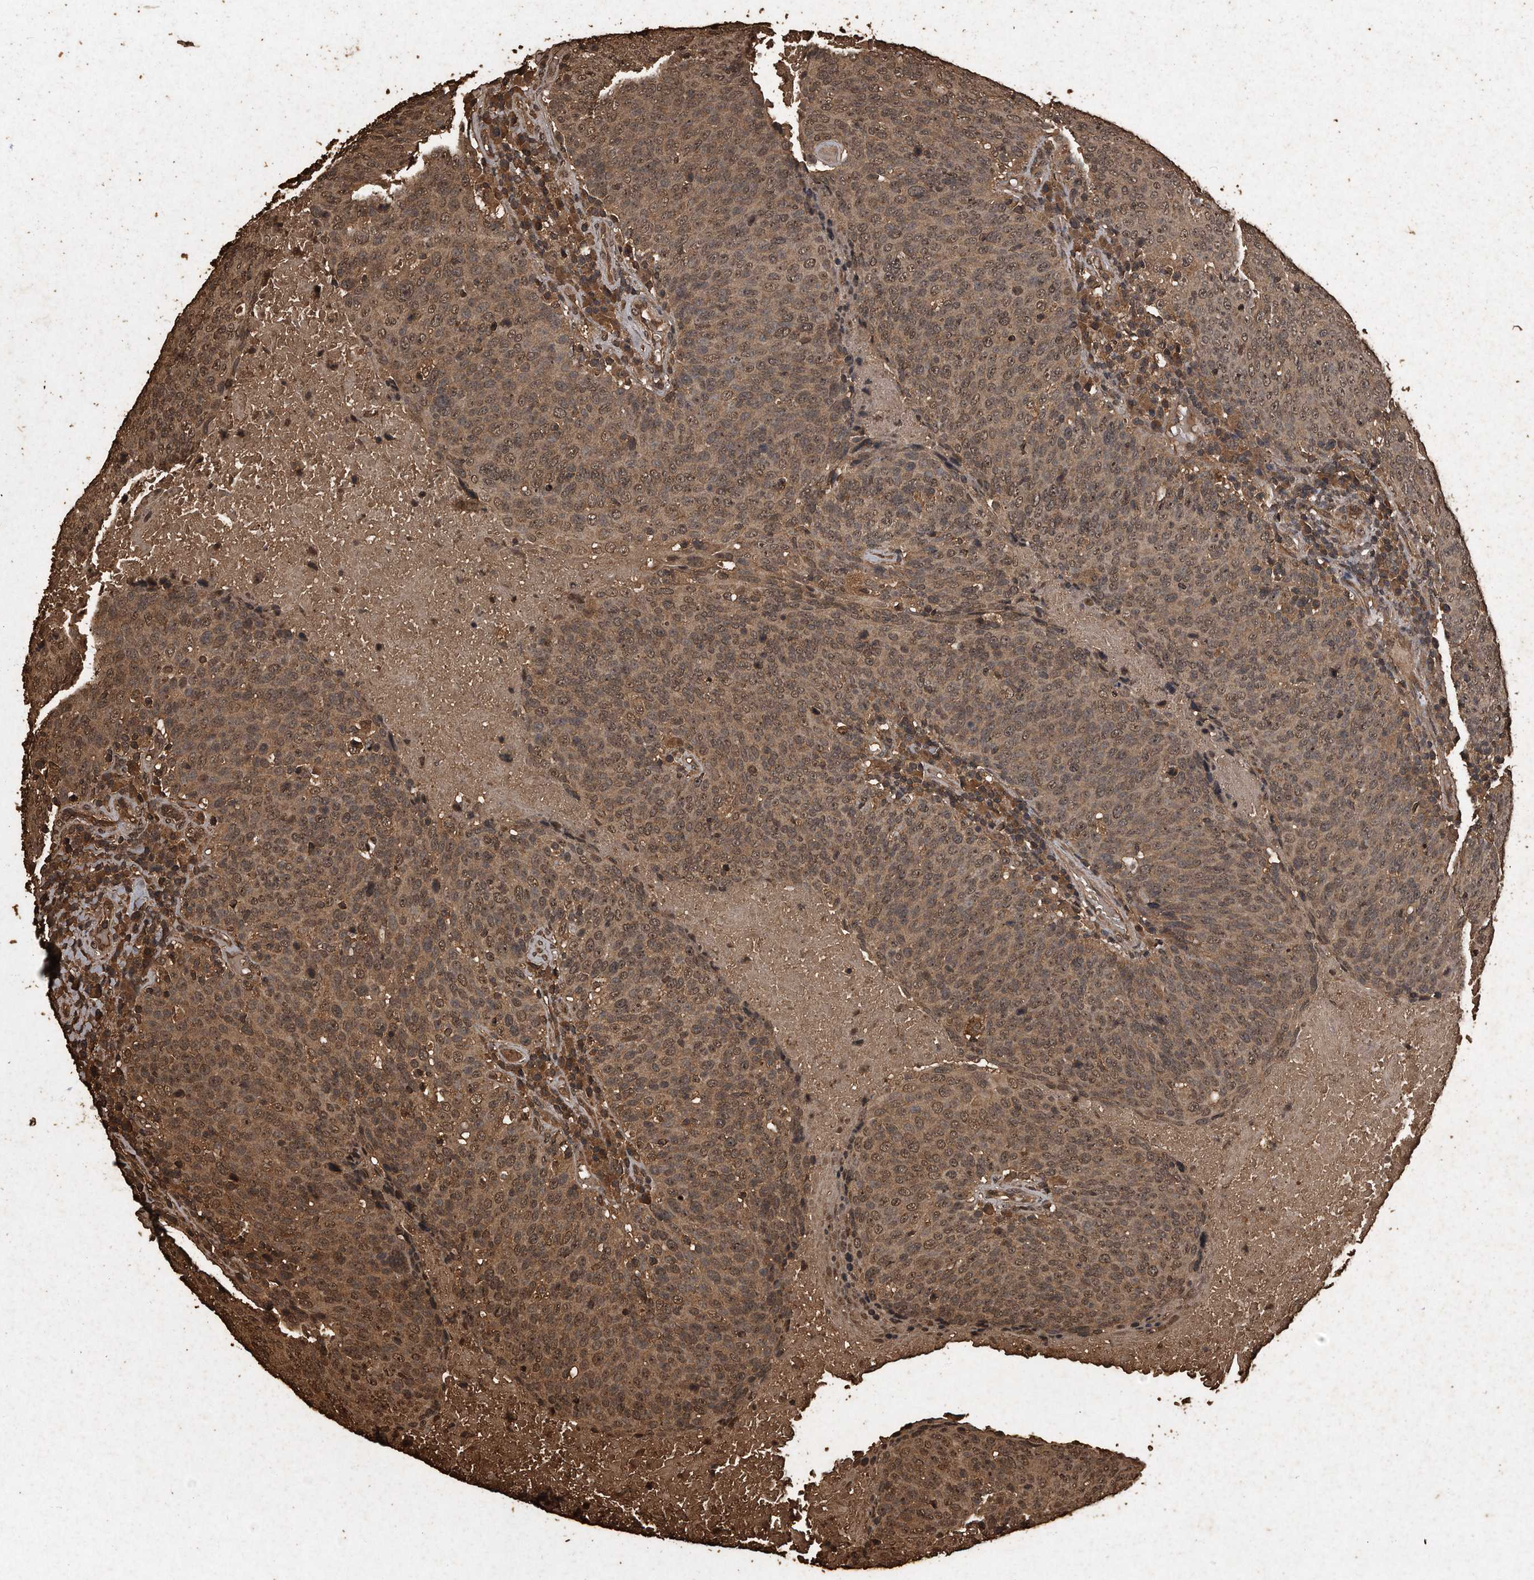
{"staining": {"intensity": "moderate", "quantity": ">75%", "location": "cytoplasmic/membranous,nuclear"}, "tissue": "head and neck cancer", "cell_type": "Tumor cells", "image_type": "cancer", "snomed": [{"axis": "morphology", "description": "Squamous cell carcinoma, NOS"}, {"axis": "morphology", "description": "Squamous cell carcinoma, metastatic, NOS"}, {"axis": "topography", "description": "Lymph node"}, {"axis": "topography", "description": "Head-Neck"}], "caption": "The photomicrograph reveals a brown stain indicating the presence of a protein in the cytoplasmic/membranous and nuclear of tumor cells in head and neck cancer. The protein of interest is stained brown, and the nuclei are stained in blue (DAB (3,3'-diaminobenzidine) IHC with brightfield microscopy, high magnification).", "gene": "CFLAR", "patient": {"sex": "male", "age": 62}}